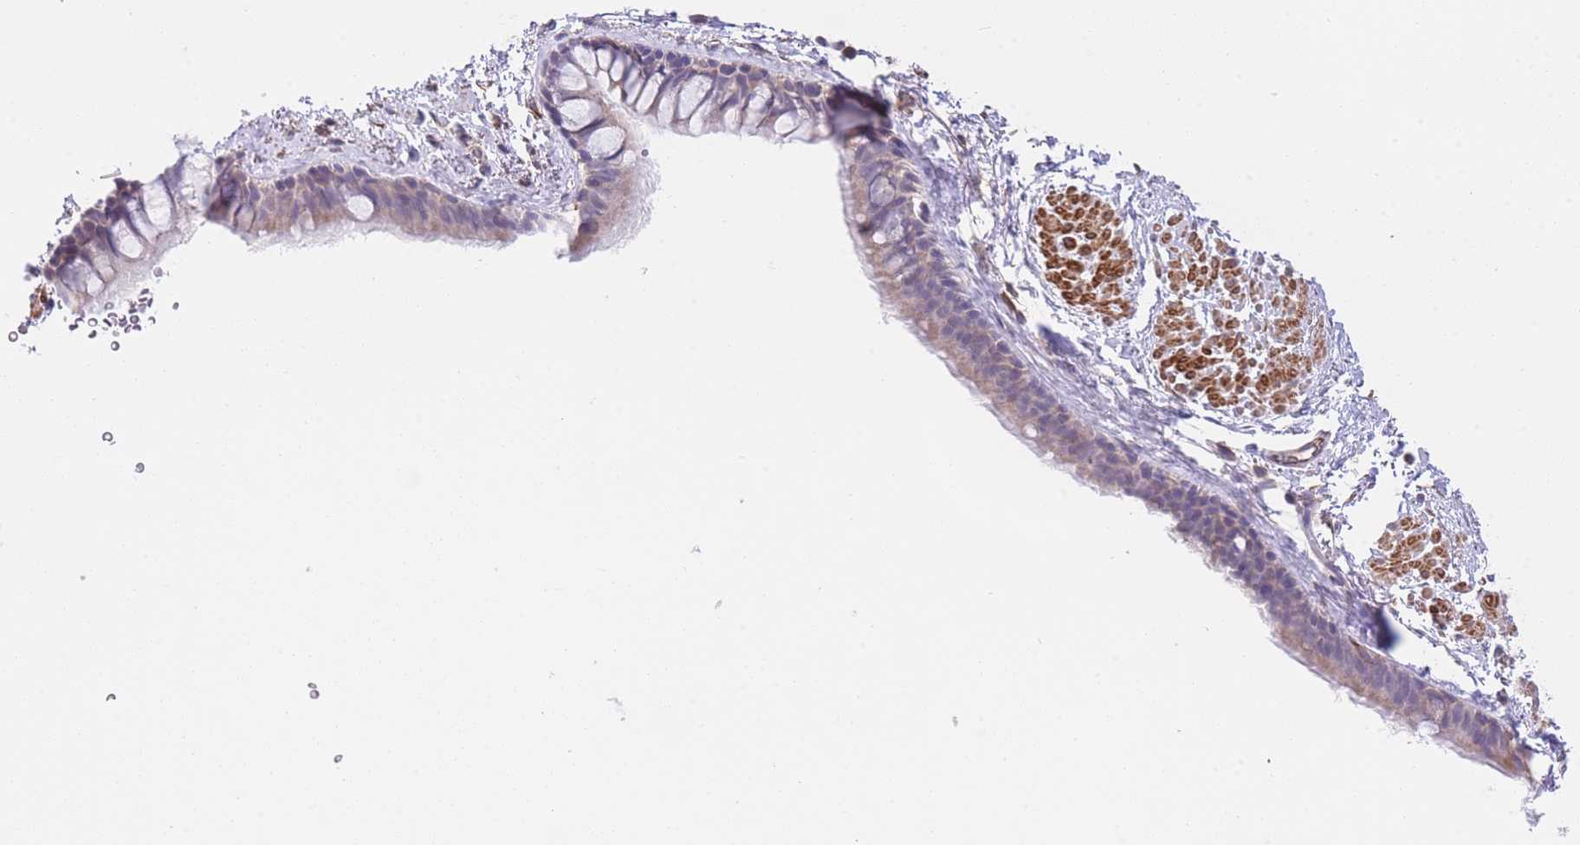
{"staining": {"intensity": "moderate", "quantity": "25%-75%", "location": "cytoplasmic/membranous"}, "tissue": "bronchus", "cell_type": "Respiratory epithelial cells", "image_type": "normal", "snomed": [{"axis": "morphology", "description": "Normal tissue, NOS"}, {"axis": "topography", "description": "Lymph node"}, {"axis": "topography", "description": "Cartilage tissue"}, {"axis": "topography", "description": "Bronchus"}], "caption": "Respiratory epithelial cells reveal medium levels of moderate cytoplasmic/membranous positivity in approximately 25%-75% of cells in normal bronchus. (DAB IHC, brown staining for protein, blue staining for nuclei).", "gene": "CTBP1", "patient": {"sex": "female", "age": 70}}